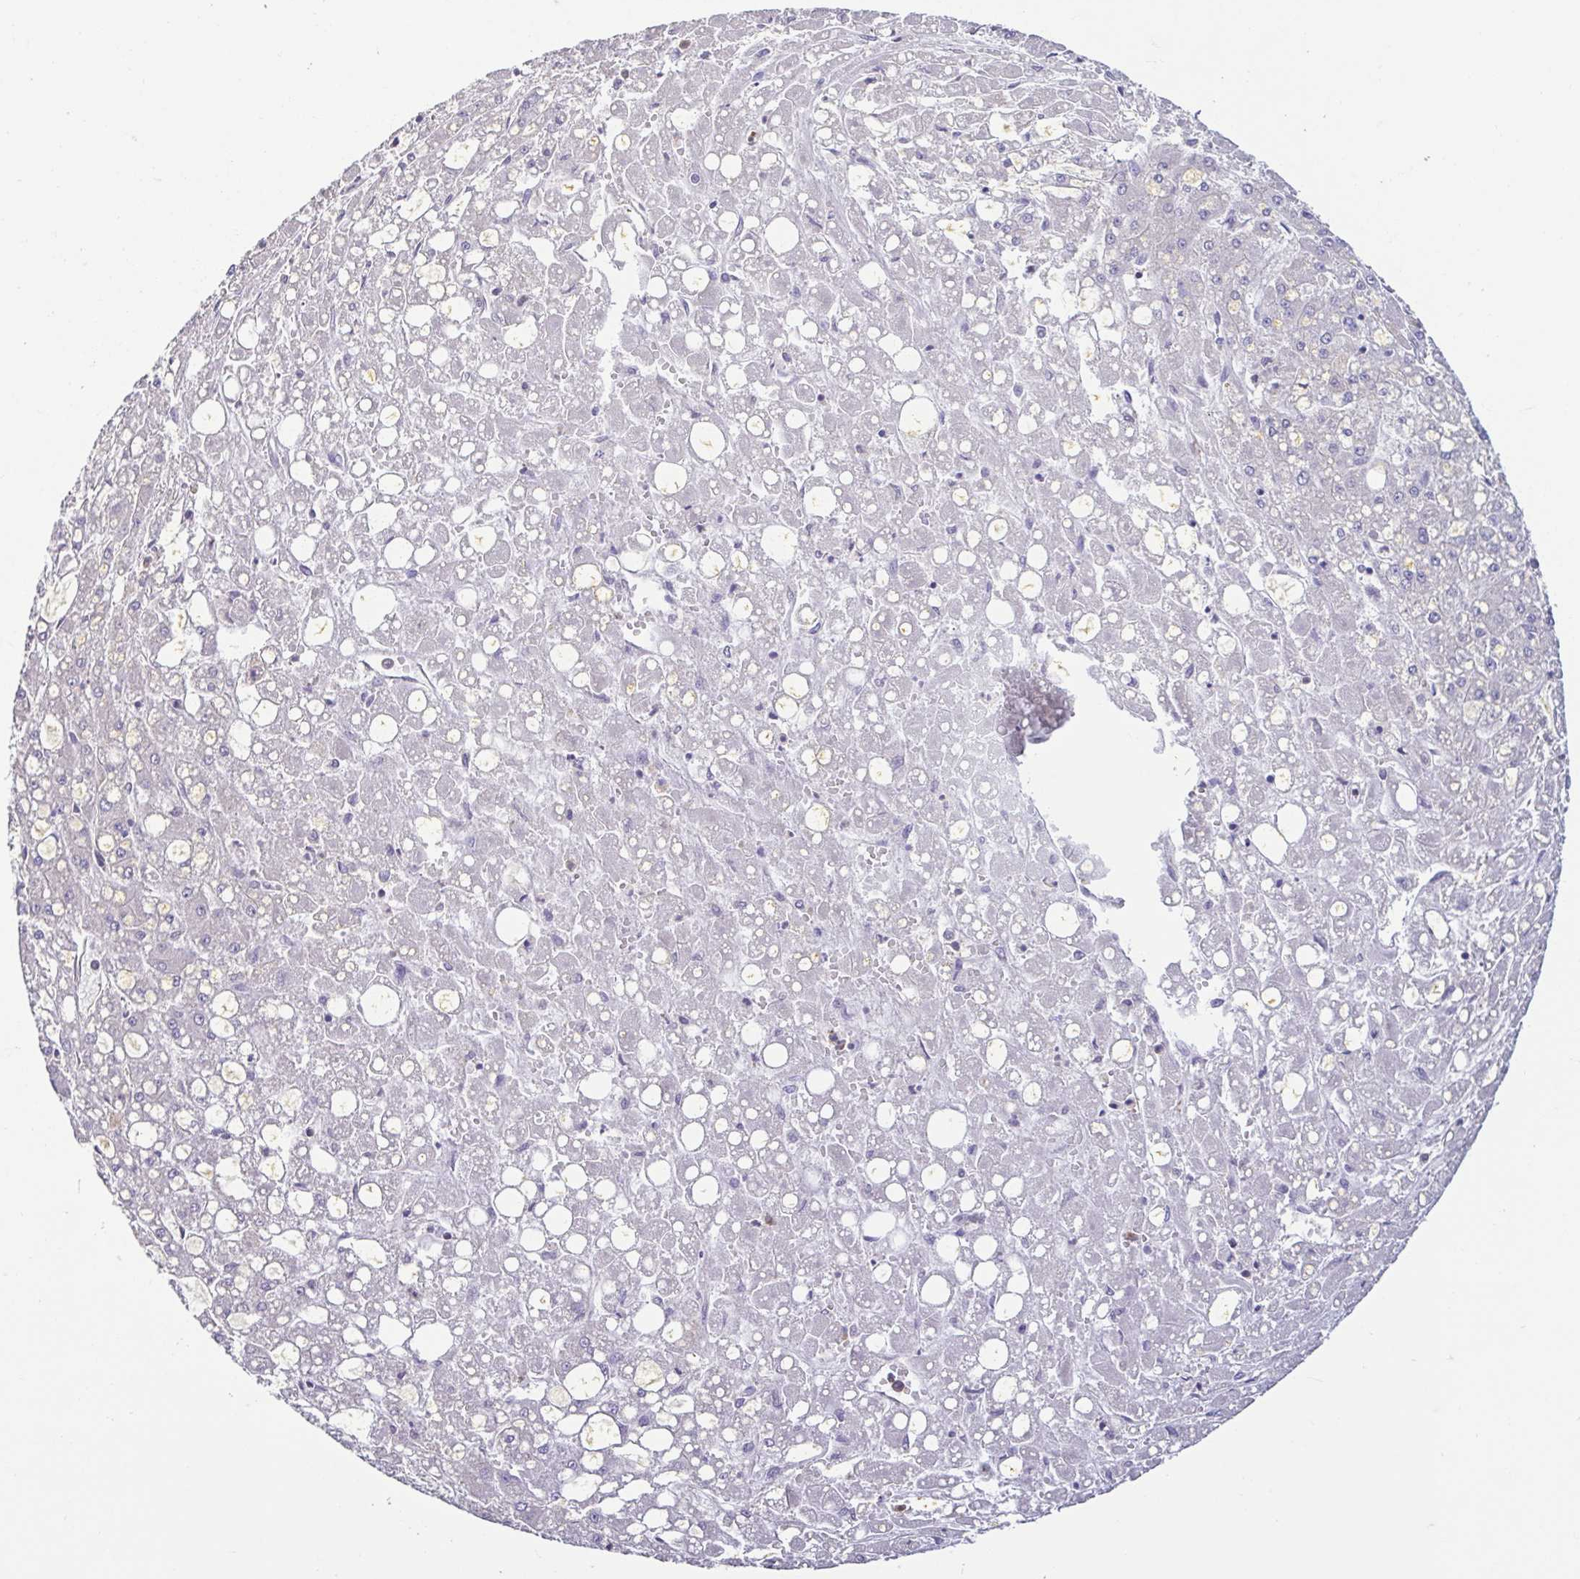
{"staining": {"intensity": "negative", "quantity": "none", "location": "none"}, "tissue": "liver cancer", "cell_type": "Tumor cells", "image_type": "cancer", "snomed": [{"axis": "morphology", "description": "Carcinoma, Hepatocellular, NOS"}, {"axis": "topography", "description": "Liver"}], "caption": "IHC of human liver cancer shows no expression in tumor cells.", "gene": "ACTRT2", "patient": {"sex": "male", "age": 67}}